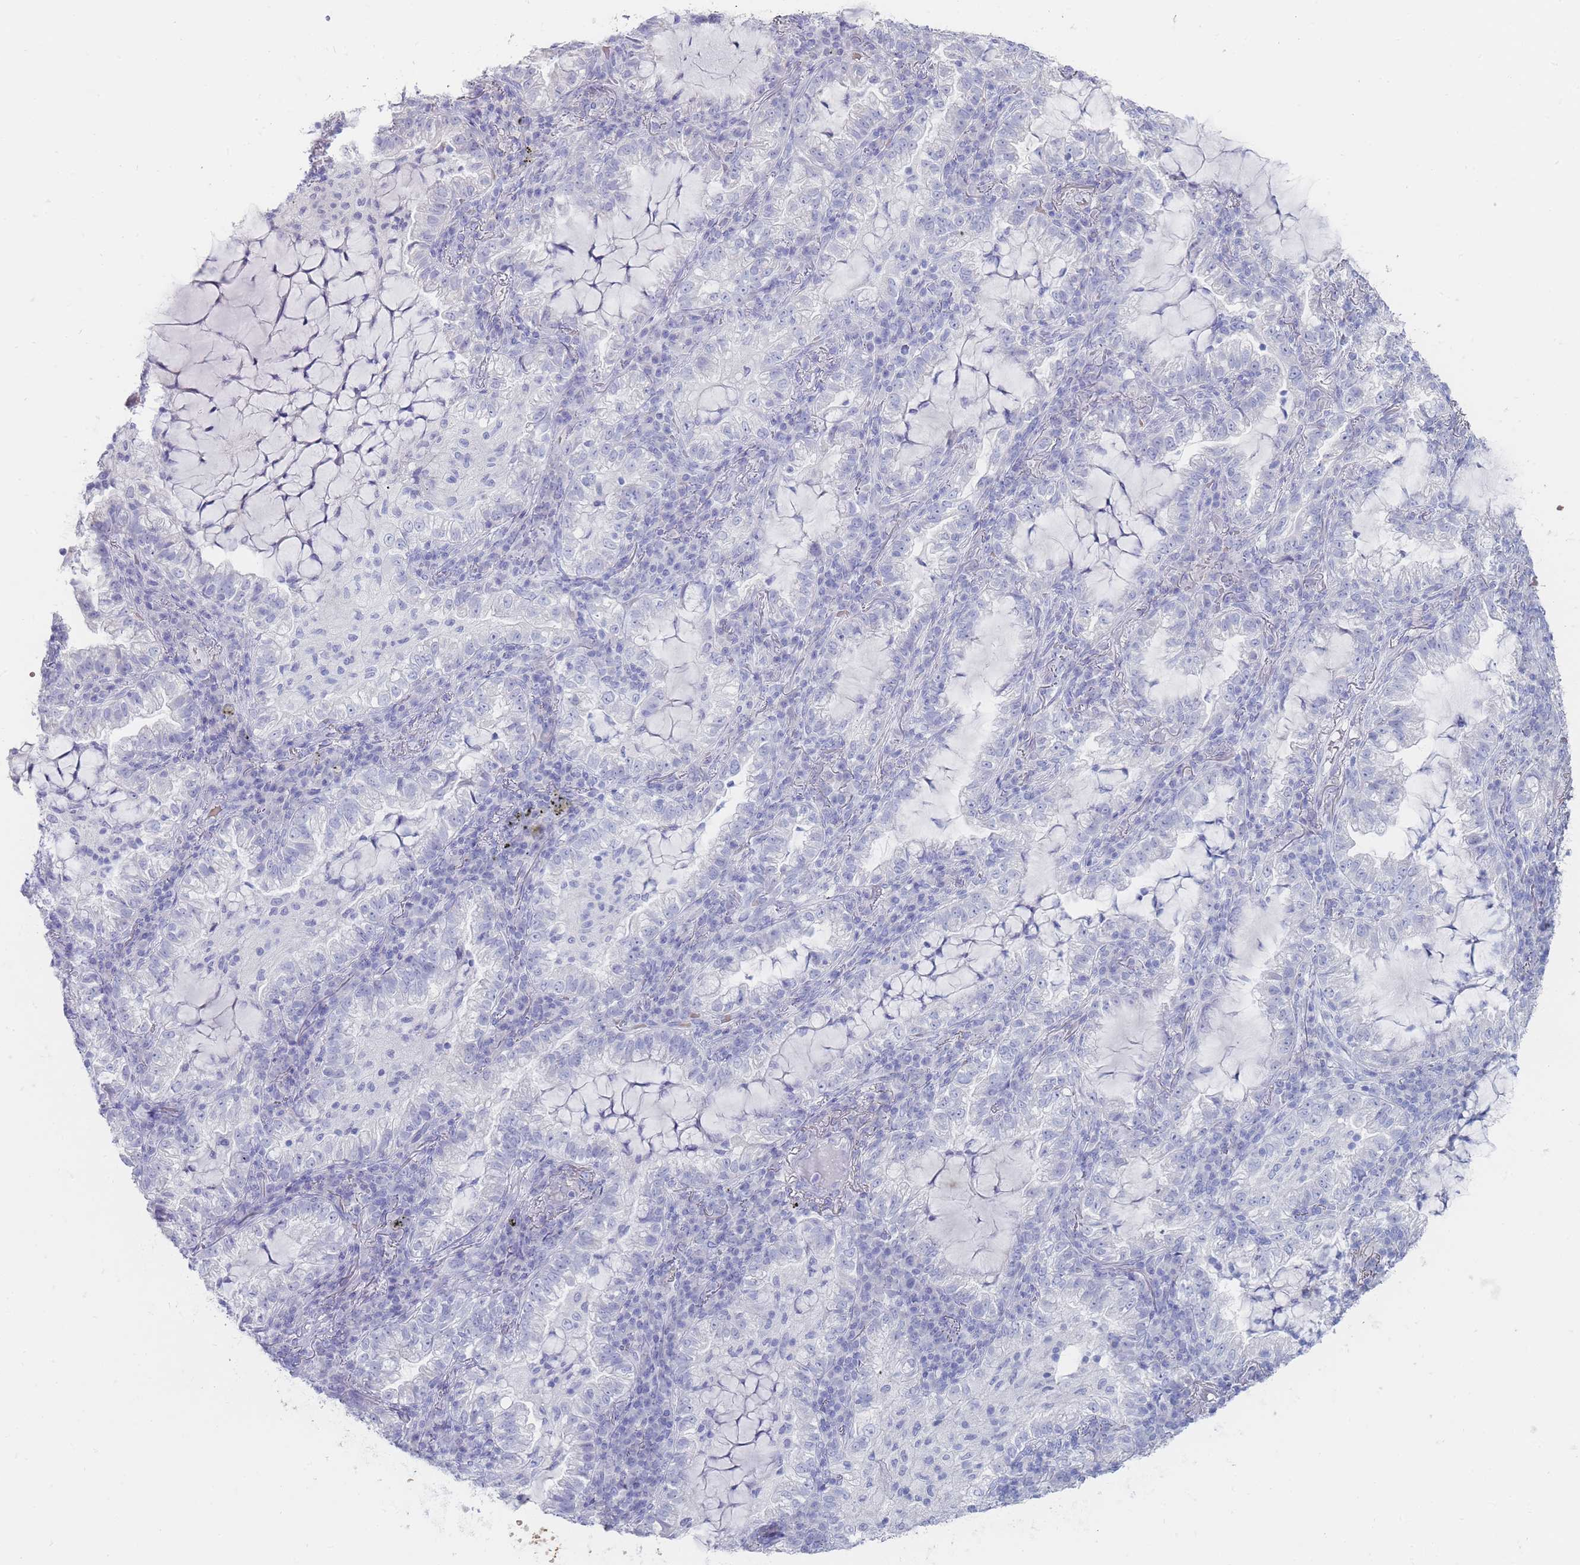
{"staining": {"intensity": "negative", "quantity": "none", "location": "none"}, "tissue": "lung cancer", "cell_type": "Tumor cells", "image_type": "cancer", "snomed": [{"axis": "morphology", "description": "Adenocarcinoma, NOS"}, {"axis": "topography", "description": "Lung"}], "caption": "A histopathology image of human lung adenocarcinoma is negative for staining in tumor cells.", "gene": "HBG2", "patient": {"sex": "female", "age": 73}}